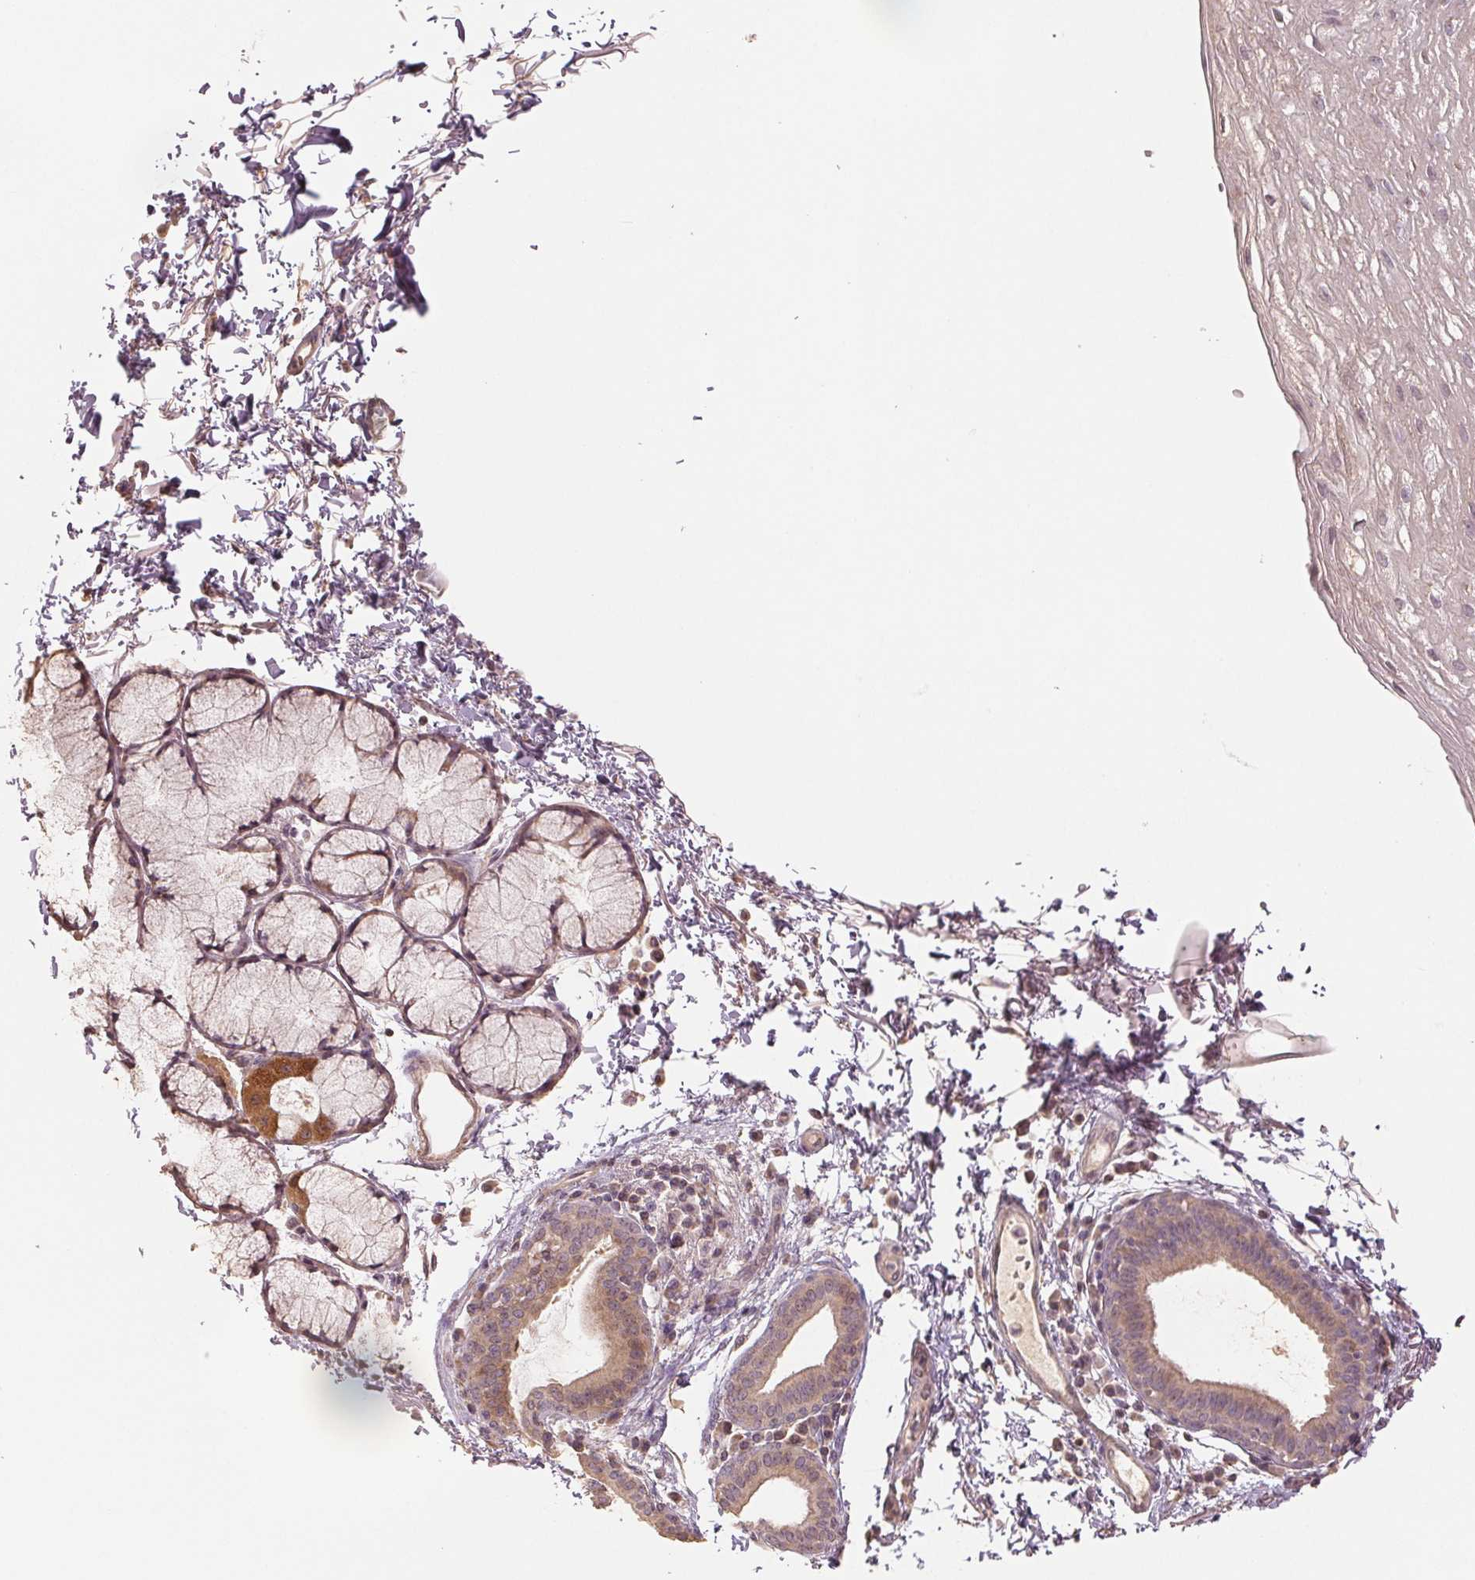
{"staining": {"intensity": "weak", "quantity": "<25%", "location": "nuclear"}, "tissue": "esophagus", "cell_type": "Squamous epithelial cells", "image_type": "normal", "snomed": [{"axis": "morphology", "description": "Normal tissue, NOS"}, {"axis": "topography", "description": "Esophagus"}], "caption": "Squamous epithelial cells show no significant expression in normal esophagus.", "gene": "COX14", "patient": {"sex": "female", "age": 81}}